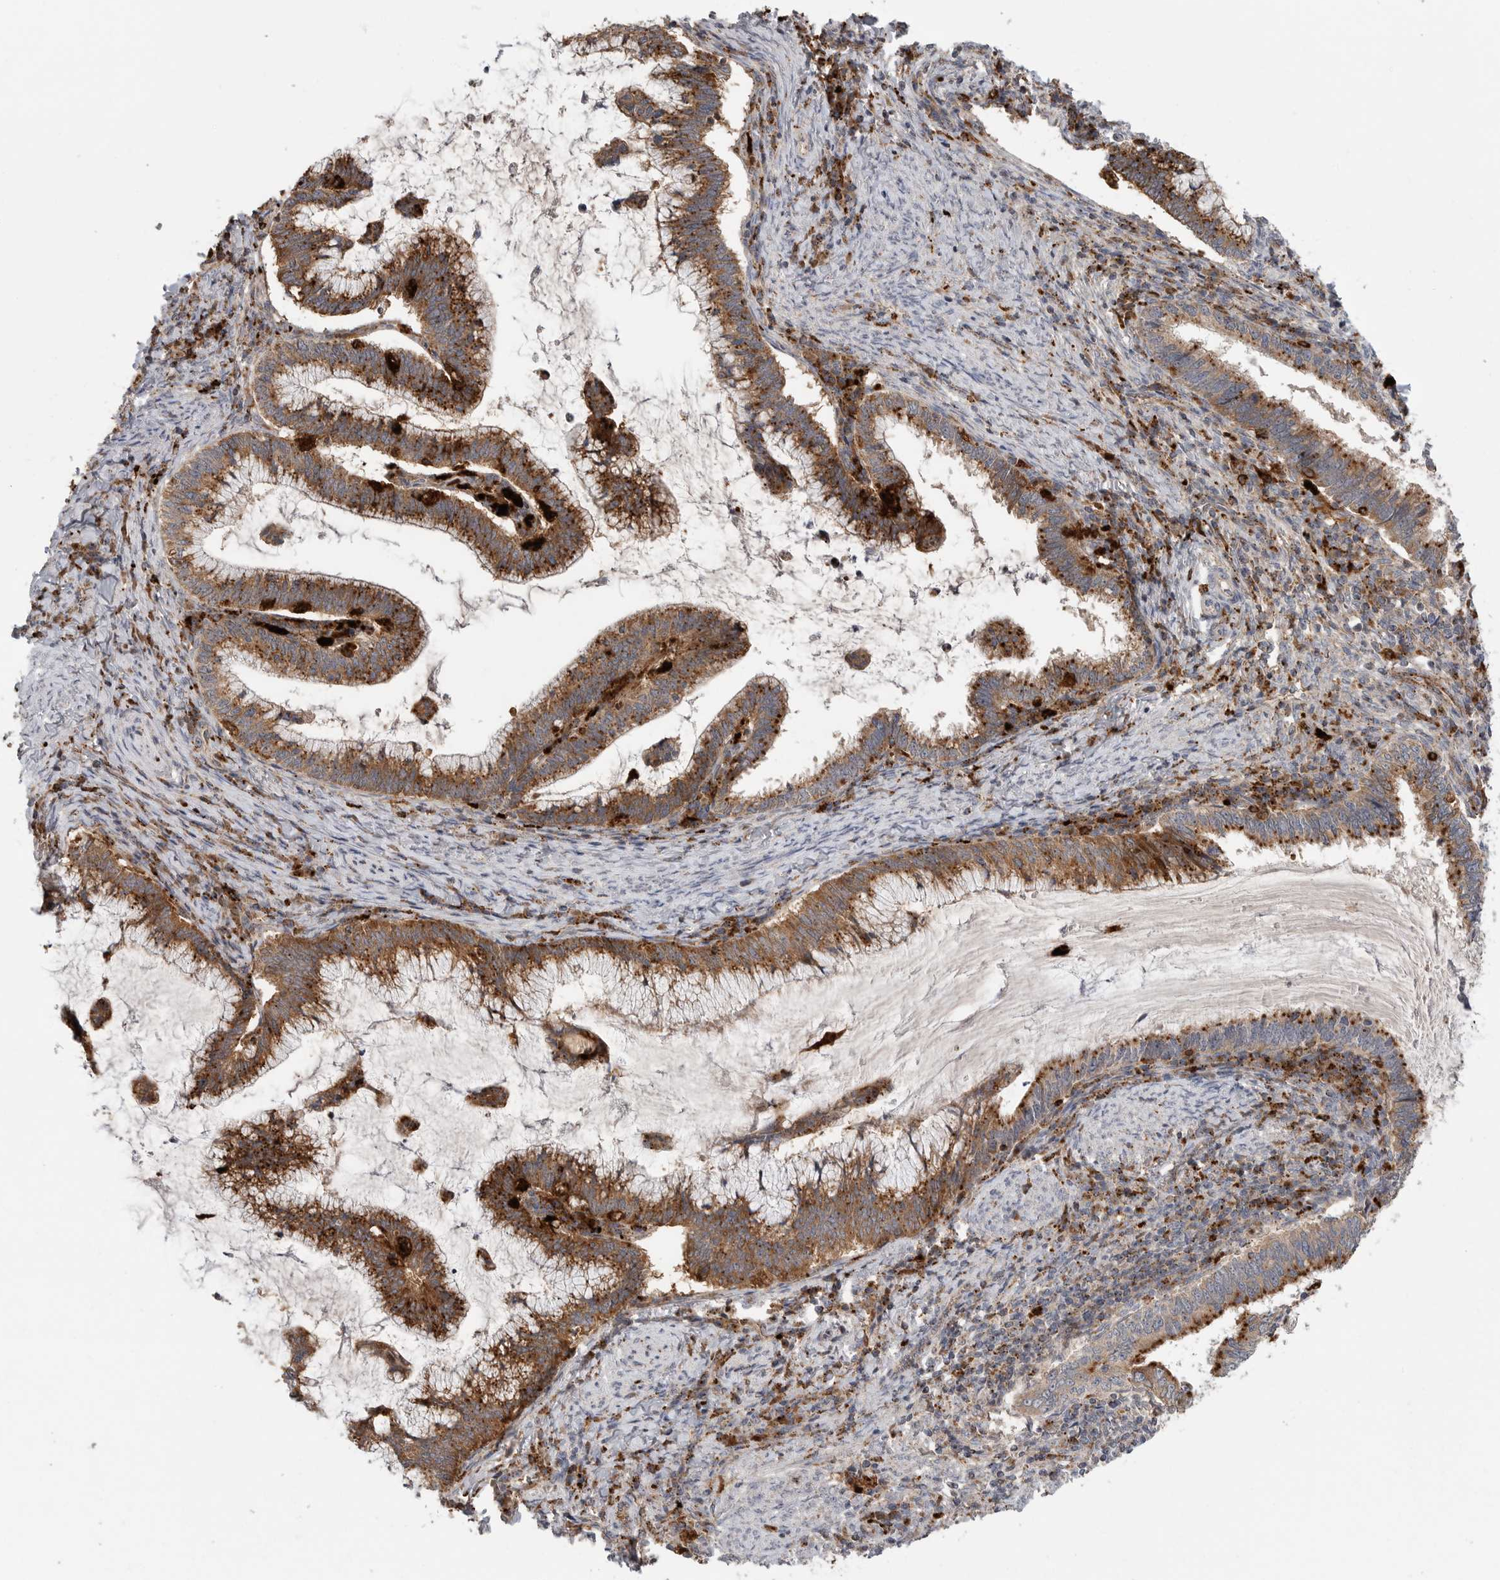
{"staining": {"intensity": "strong", "quantity": ">75%", "location": "cytoplasmic/membranous"}, "tissue": "cervical cancer", "cell_type": "Tumor cells", "image_type": "cancer", "snomed": [{"axis": "morphology", "description": "Adenocarcinoma, NOS"}, {"axis": "topography", "description": "Cervix"}], "caption": "Strong cytoplasmic/membranous positivity for a protein is present in approximately >75% of tumor cells of cervical cancer using IHC.", "gene": "GALNS", "patient": {"sex": "female", "age": 36}}